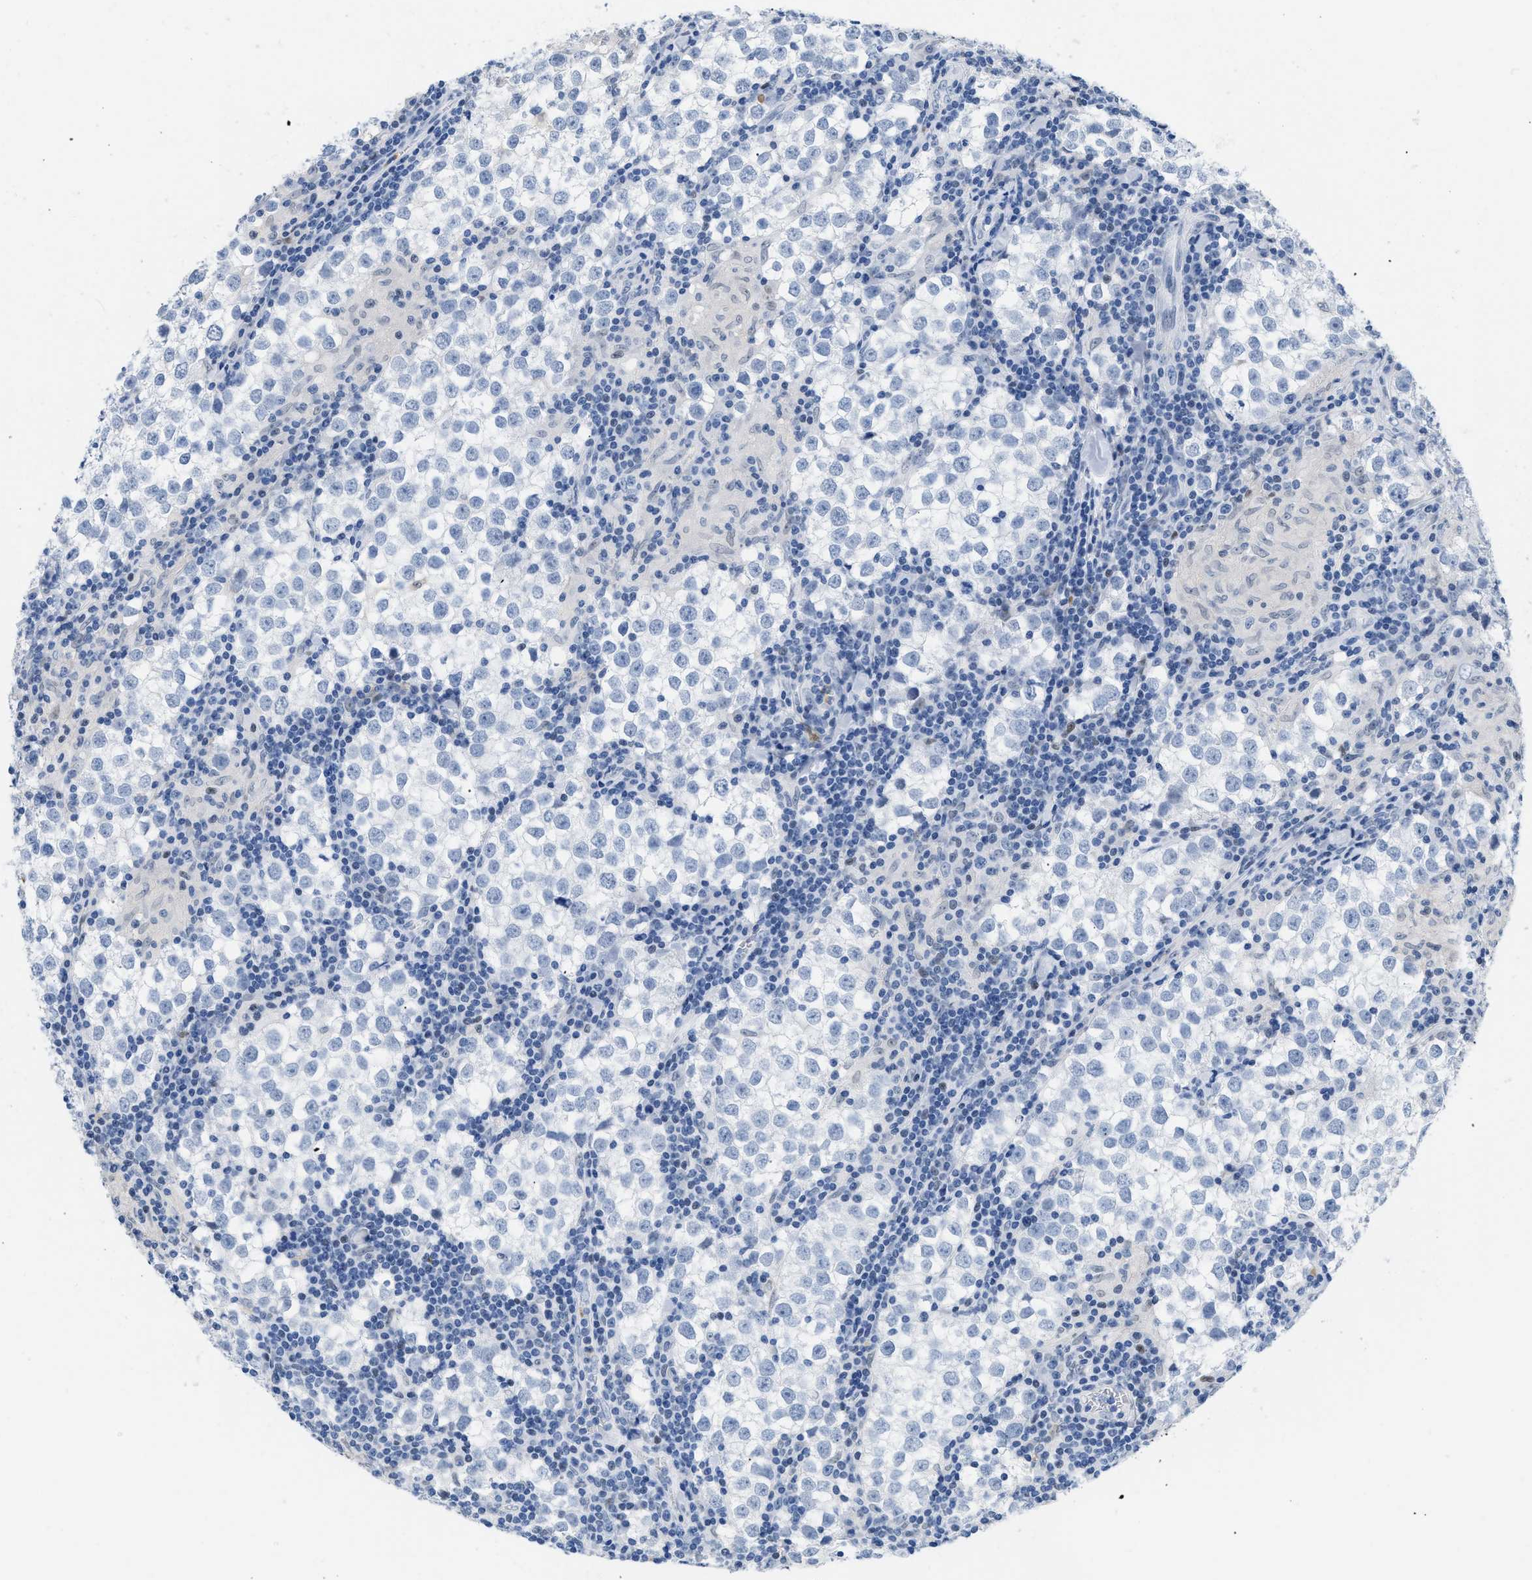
{"staining": {"intensity": "negative", "quantity": "none", "location": "none"}, "tissue": "testis cancer", "cell_type": "Tumor cells", "image_type": "cancer", "snomed": [{"axis": "morphology", "description": "Seminoma, NOS"}, {"axis": "morphology", "description": "Carcinoma, Embryonal, NOS"}, {"axis": "topography", "description": "Testis"}], "caption": "Tumor cells are negative for brown protein staining in testis cancer.", "gene": "BOLL", "patient": {"sex": "male", "age": 36}}